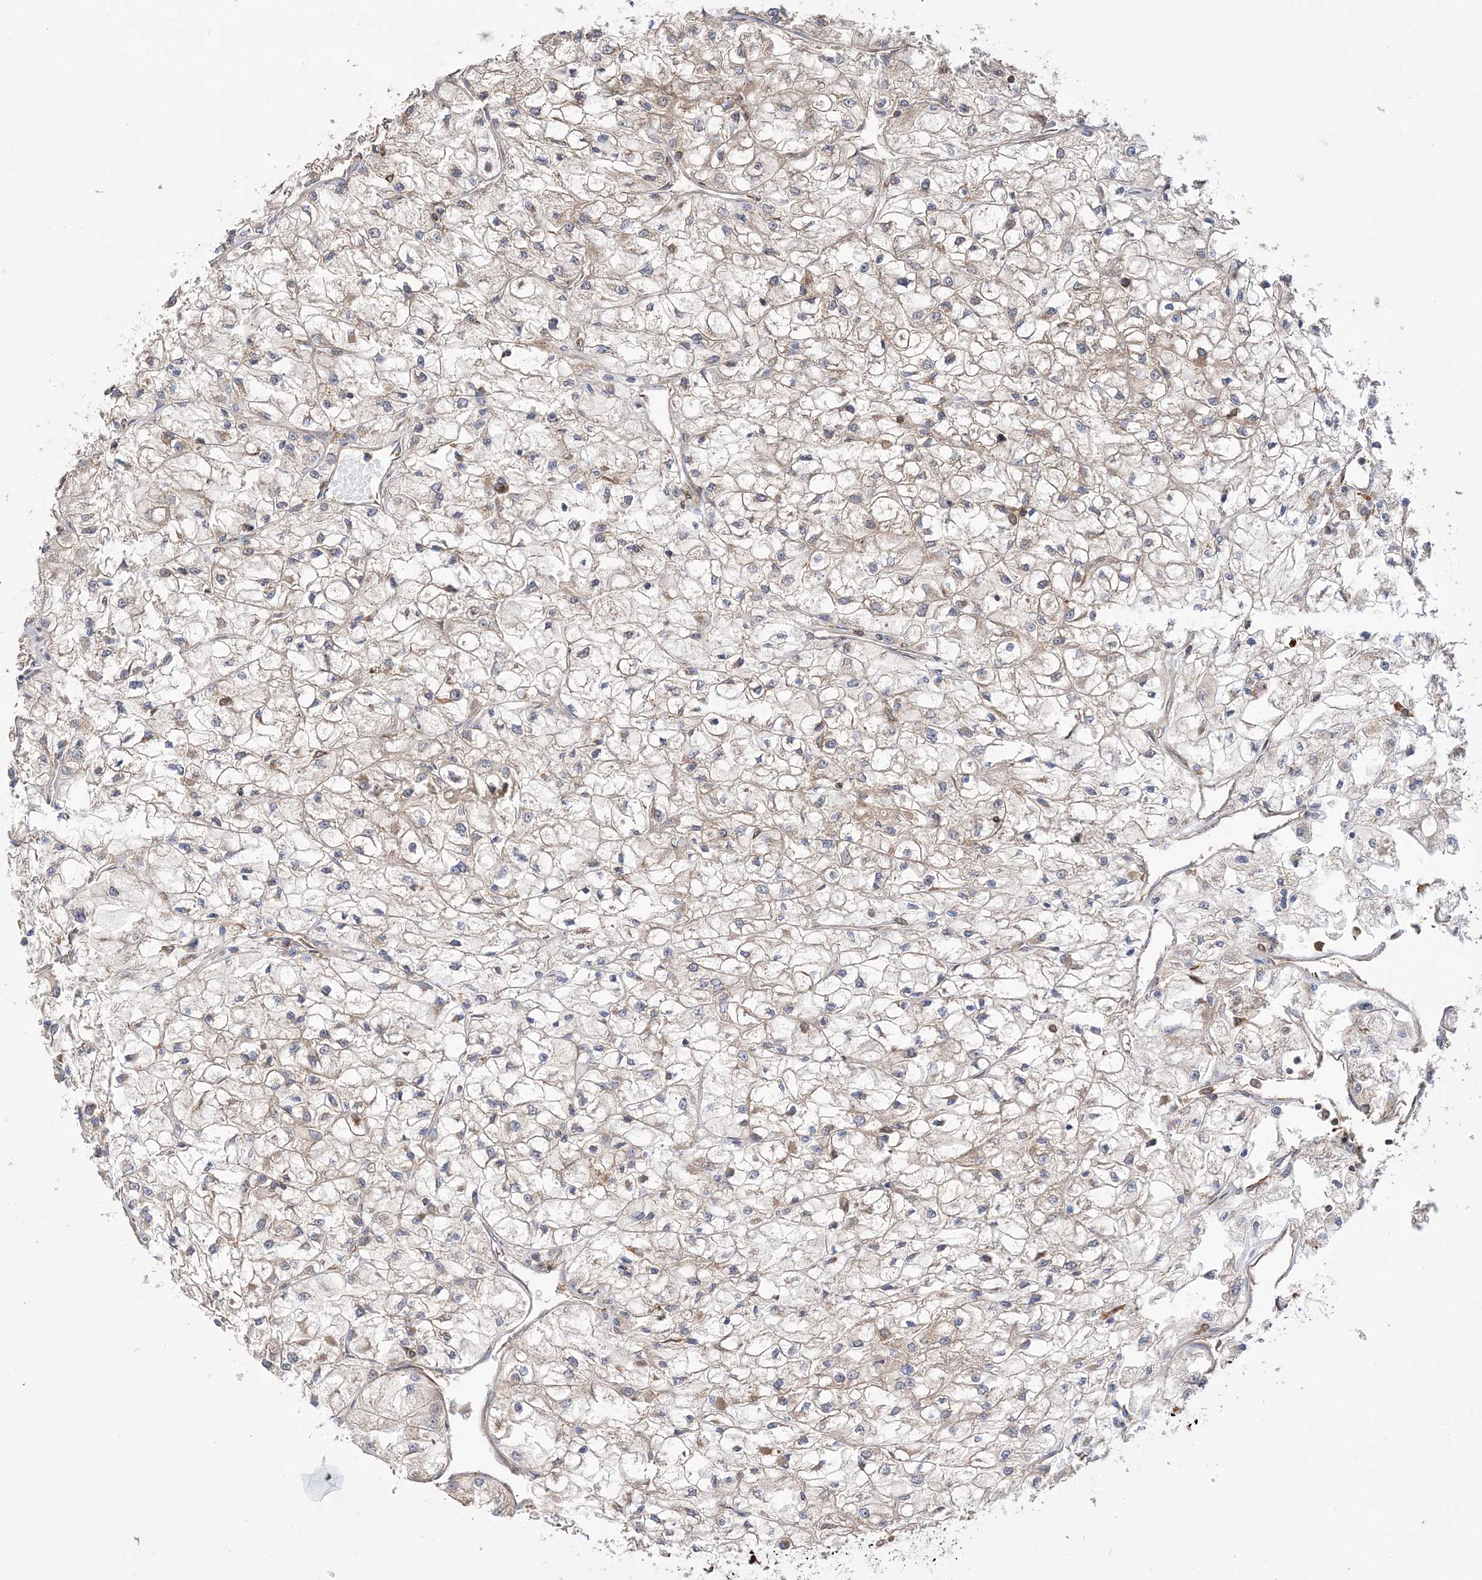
{"staining": {"intensity": "moderate", "quantity": "25%-75%", "location": "cytoplasmic/membranous"}, "tissue": "renal cancer", "cell_type": "Tumor cells", "image_type": "cancer", "snomed": [{"axis": "morphology", "description": "Adenocarcinoma, NOS"}, {"axis": "topography", "description": "Kidney"}], "caption": "The histopathology image displays immunohistochemical staining of renal cancer (adenocarcinoma). There is moderate cytoplasmic/membranous expression is identified in approximately 25%-75% of tumor cells. (brown staining indicates protein expression, while blue staining denotes nuclei).", "gene": "TBC1D5", "patient": {"sex": "male", "age": 80}}